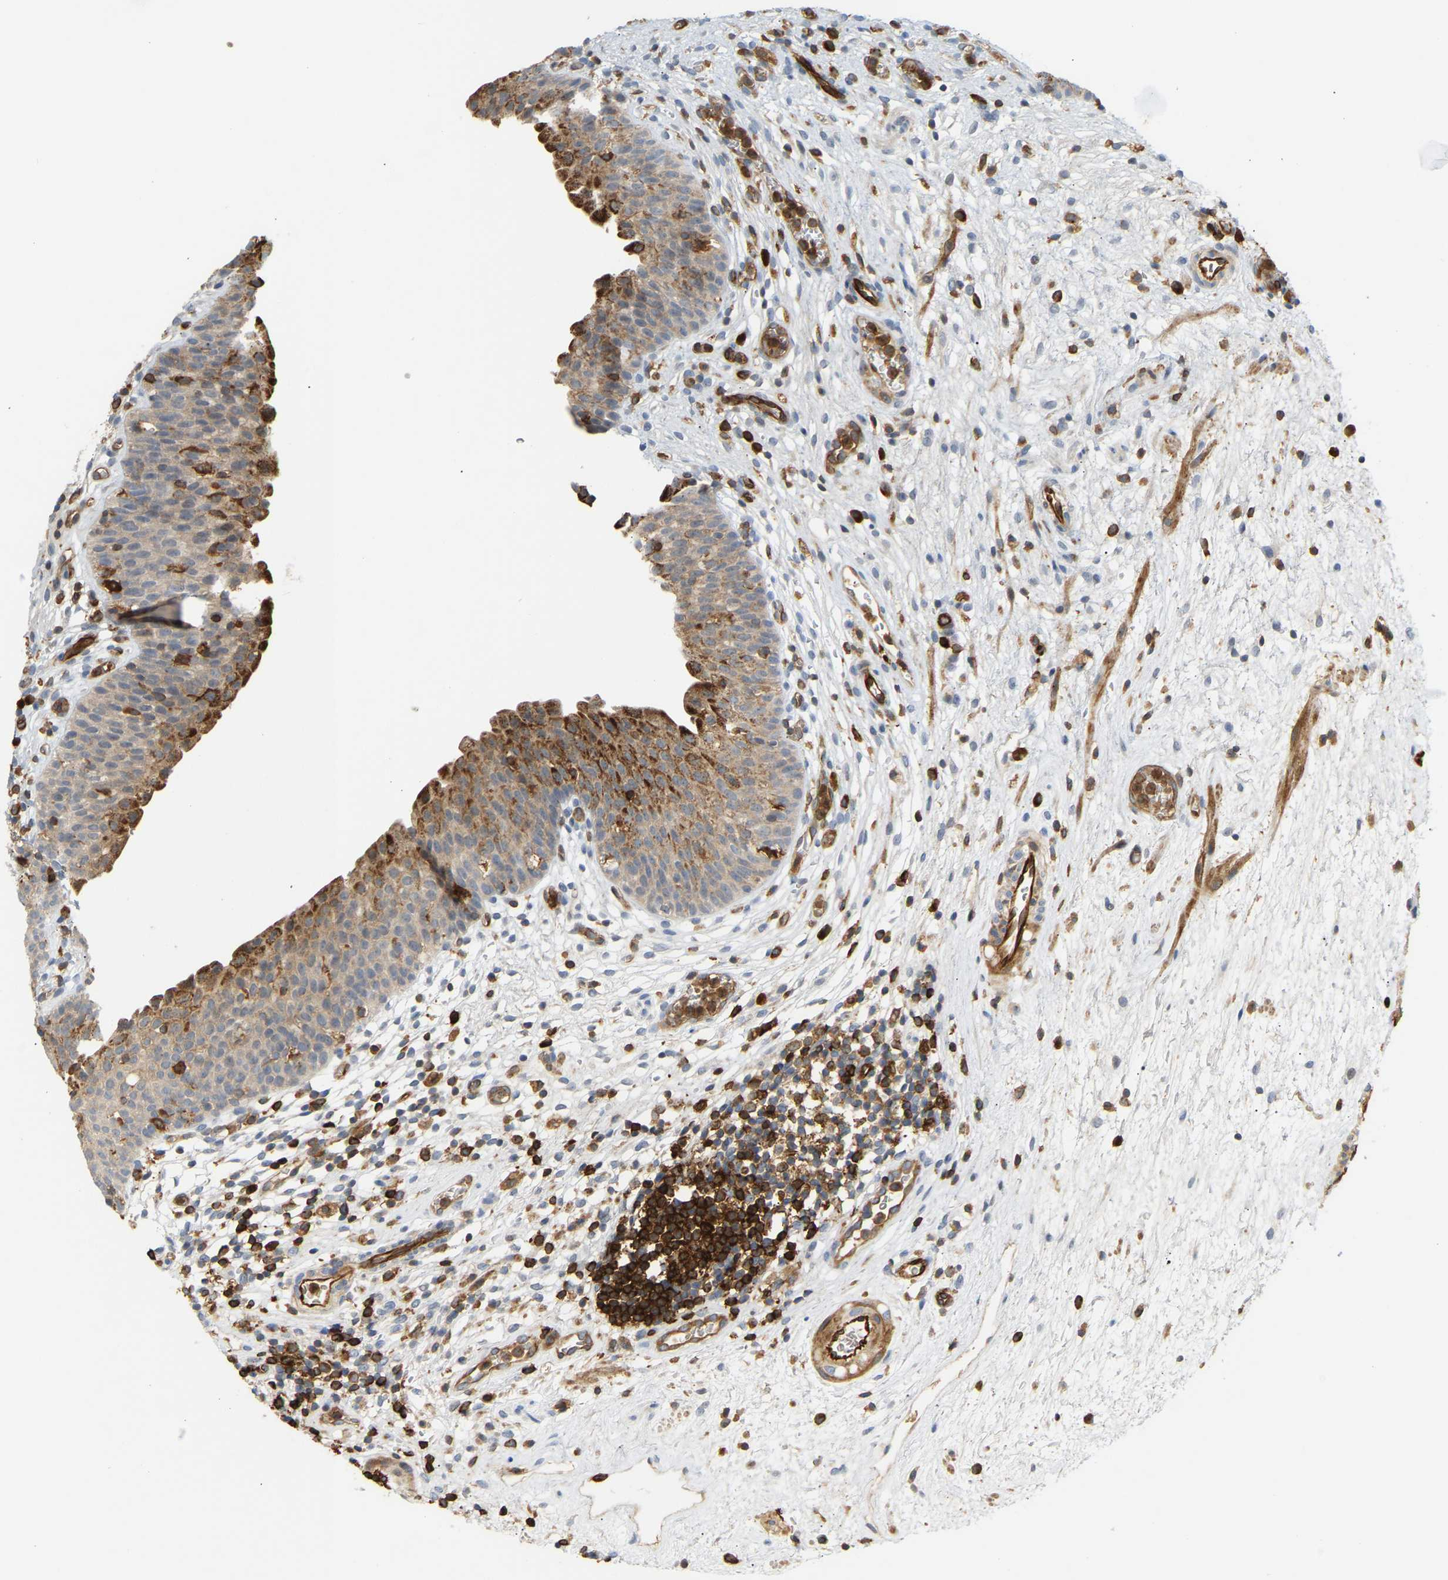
{"staining": {"intensity": "moderate", "quantity": ">75%", "location": "cytoplasmic/membranous"}, "tissue": "urinary bladder", "cell_type": "Urothelial cells", "image_type": "normal", "snomed": [{"axis": "morphology", "description": "Normal tissue, NOS"}, {"axis": "topography", "description": "Urinary bladder"}], "caption": "IHC image of benign urinary bladder: urinary bladder stained using IHC shows medium levels of moderate protein expression localized specifically in the cytoplasmic/membranous of urothelial cells, appearing as a cytoplasmic/membranous brown color.", "gene": "PLCG2", "patient": {"sex": "male", "age": 37}}